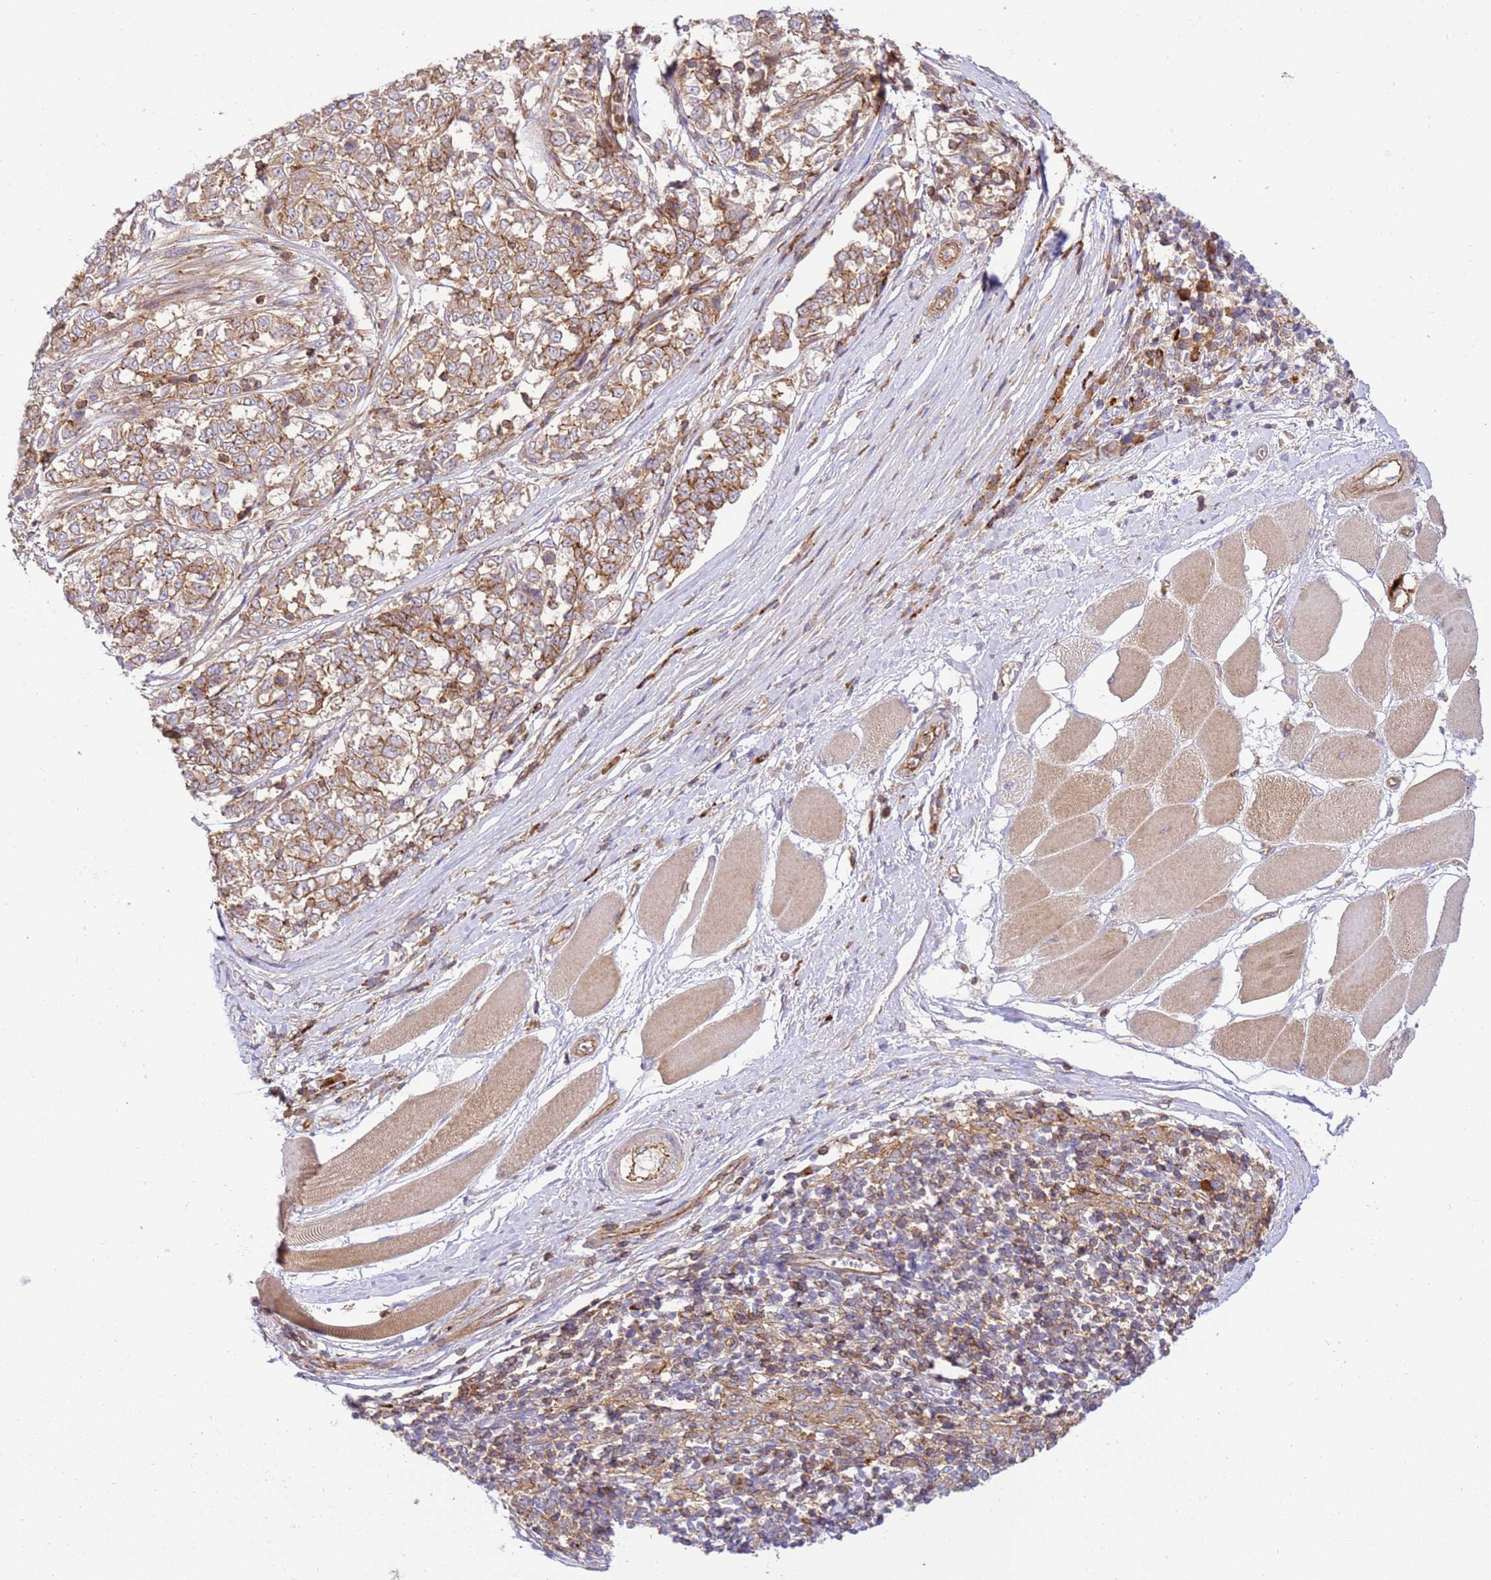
{"staining": {"intensity": "moderate", "quantity": ">75%", "location": "cytoplasmic/membranous"}, "tissue": "melanoma", "cell_type": "Tumor cells", "image_type": "cancer", "snomed": [{"axis": "morphology", "description": "Malignant melanoma, NOS"}, {"axis": "topography", "description": "Skin"}], "caption": "The immunohistochemical stain highlights moderate cytoplasmic/membranous expression in tumor cells of melanoma tissue. (brown staining indicates protein expression, while blue staining denotes nuclei).", "gene": "EFCAB8", "patient": {"sex": "female", "age": 72}}